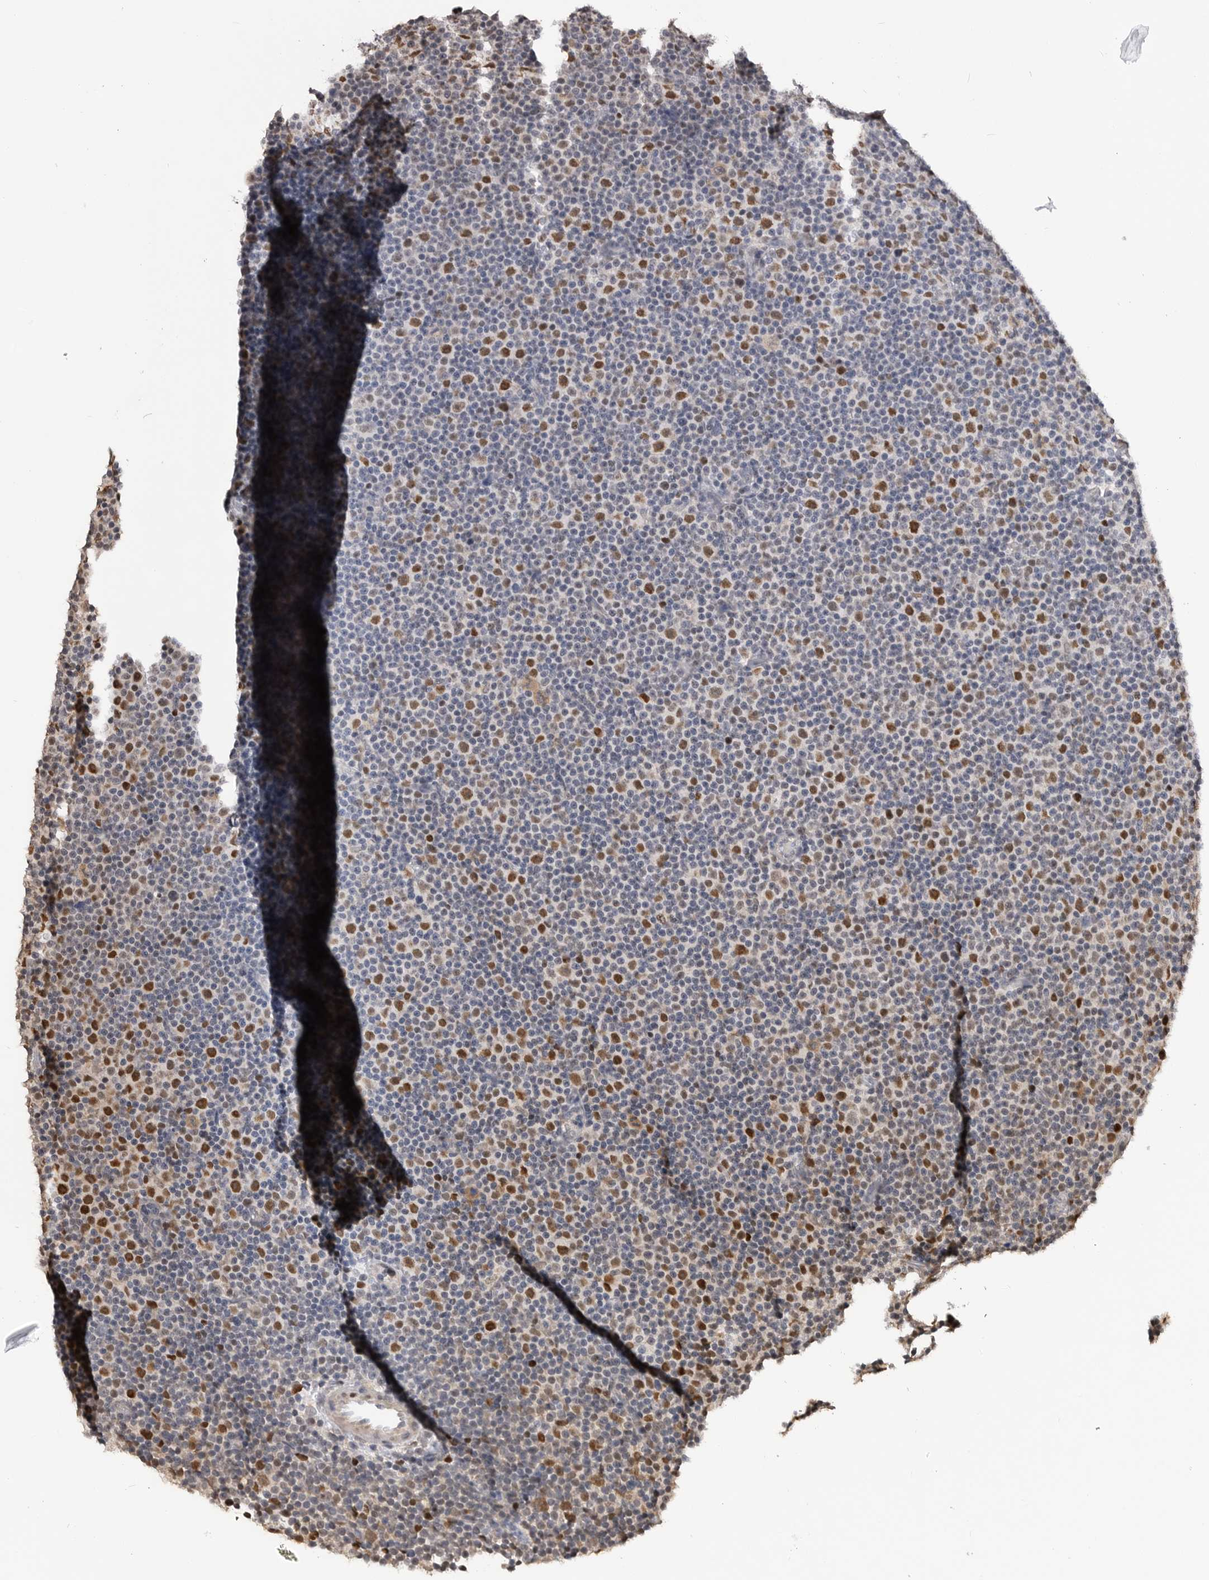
{"staining": {"intensity": "moderate", "quantity": ">75%", "location": "nuclear"}, "tissue": "lymphoma", "cell_type": "Tumor cells", "image_type": "cancer", "snomed": [{"axis": "morphology", "description": "Malignant lymphoma, non-Hodgkin's type, Low grade"}, {"axis": "topography", "description": "Lymph node"}], "caption": "Immunohistochemistry (IHC) of lymphoma displays medium levels of moderate nuclear expression in about >75% of tumor cells.", "gene": "SMARCC1", "patient": {"sex": "female", "age": 67}}